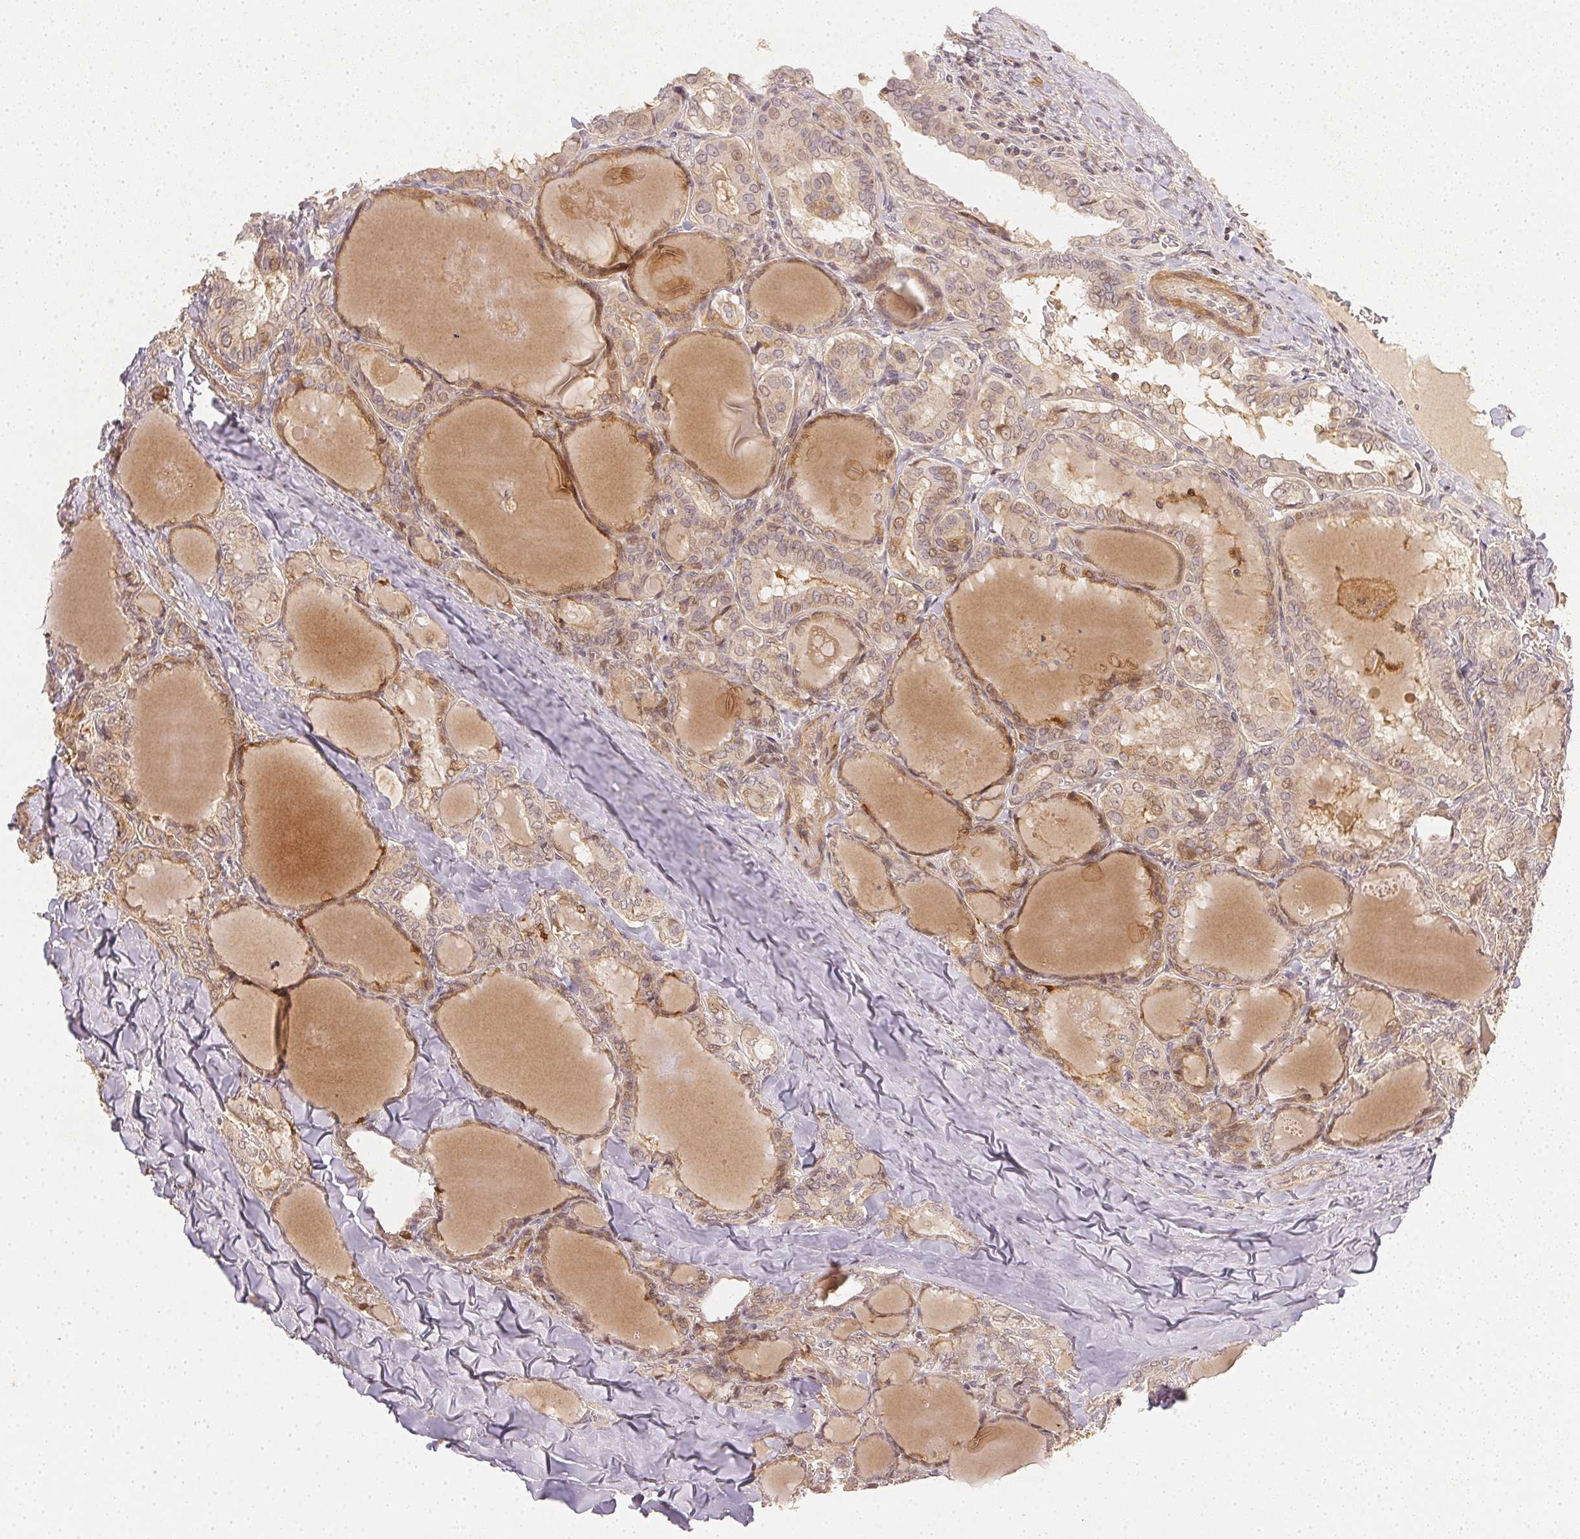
{"staining": {"intensity": "weak", "quantity": "<25%", "location": "cytoplasmic/membranous"}, "tissue": "thyroid cancer", "cell_type": "Tumor cells", "image_type": "cancer", "snomed": [{"axis": "morphology", "description": "Papillary adenocarcinoma, NOS"}, {"axis": "topography", "description": "Thyroid gland"}], "caption": "Thyroid cancer was stained to show a protein in brown. There is no significant staining in tumor cells.", "gene": "SERPINE1", "patient": {"sex": "female", "age": 46}}